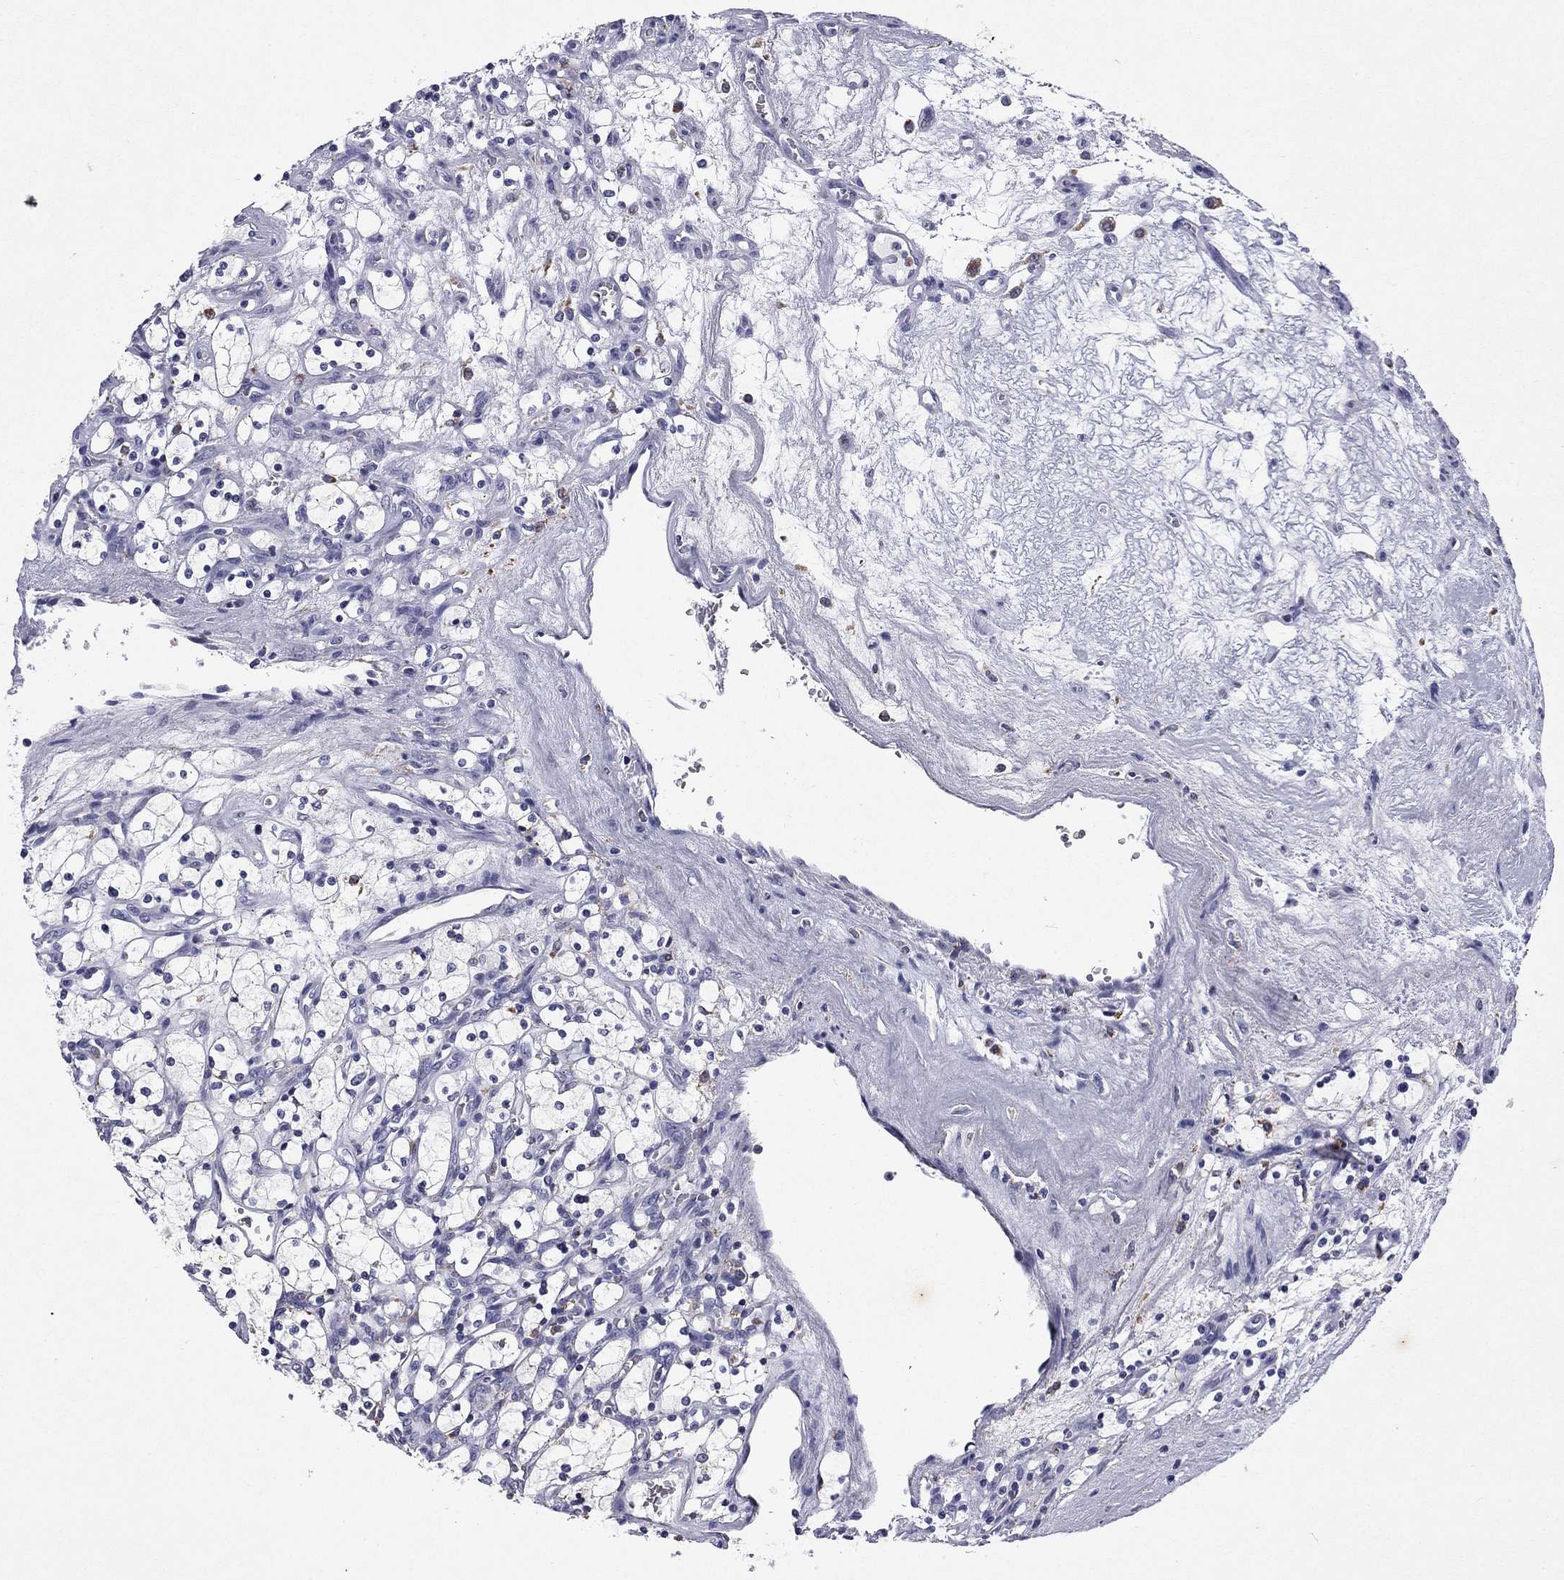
{"staining": {"intensity": "negative", "quantity": "none", "location": "none"}, "tissue": "renal cancer", "cell_type": "Tumor cells", "image_type": "cancer", "snomed": [{"axis": "morphology", "description": "Adenocarcinoma, NOS"}, {"axis": "topography", "description": "Kidney"}], "caption": "The image demonstrates no staining of tumor cells in renal adenocarcinoma.", "gene": "MADCAM1", "patient": {"sex": "female", "age": 69}}